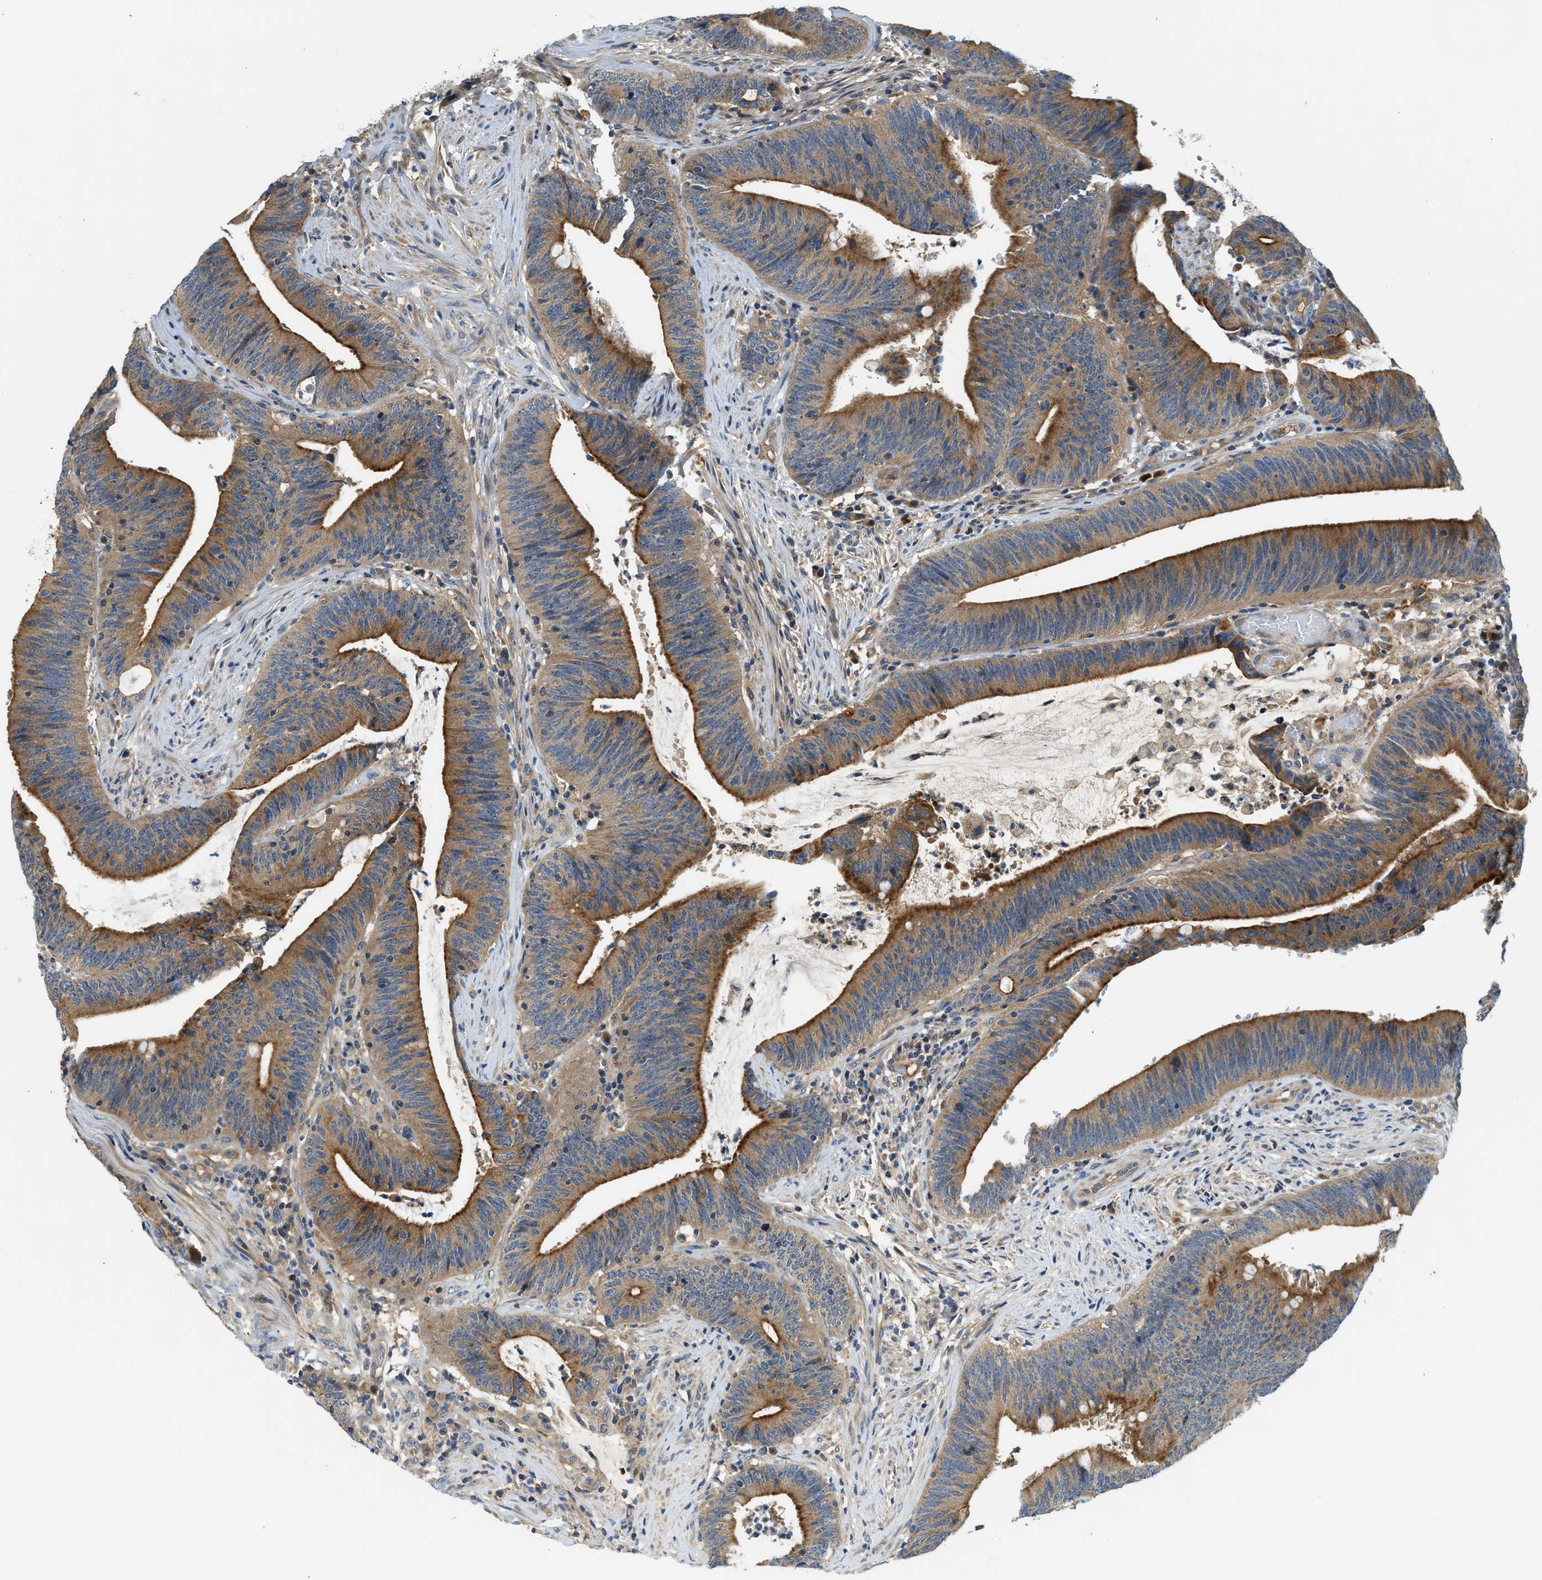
{"staining": {"intensity": "strong", "quantity": ">75%", "location": "cytoplasmic/membranous"}, "tissue": "colorectal cancer", "cell_type": "Tumor cells", "image_type": "cancer", "snomed": [{"axis": "morphology", "description": "Normal tissue, NOS"}, {"axis": "morphology", "description": "Adenocarcinoma, NOS"}, {"axis": "topography", "description": "Rectum"}], "caption": "Immunohistochemical staining of adenocarcinoma (colorectal) displays high levels of strong cytoplasmic/membranous protein positivity in about >75% of tumor cells. (brown staining indicates protein expression, while blue staining denotes nuclei).", "gene": "KCNK1", "patient": {"sex": "female", "age": 66}}